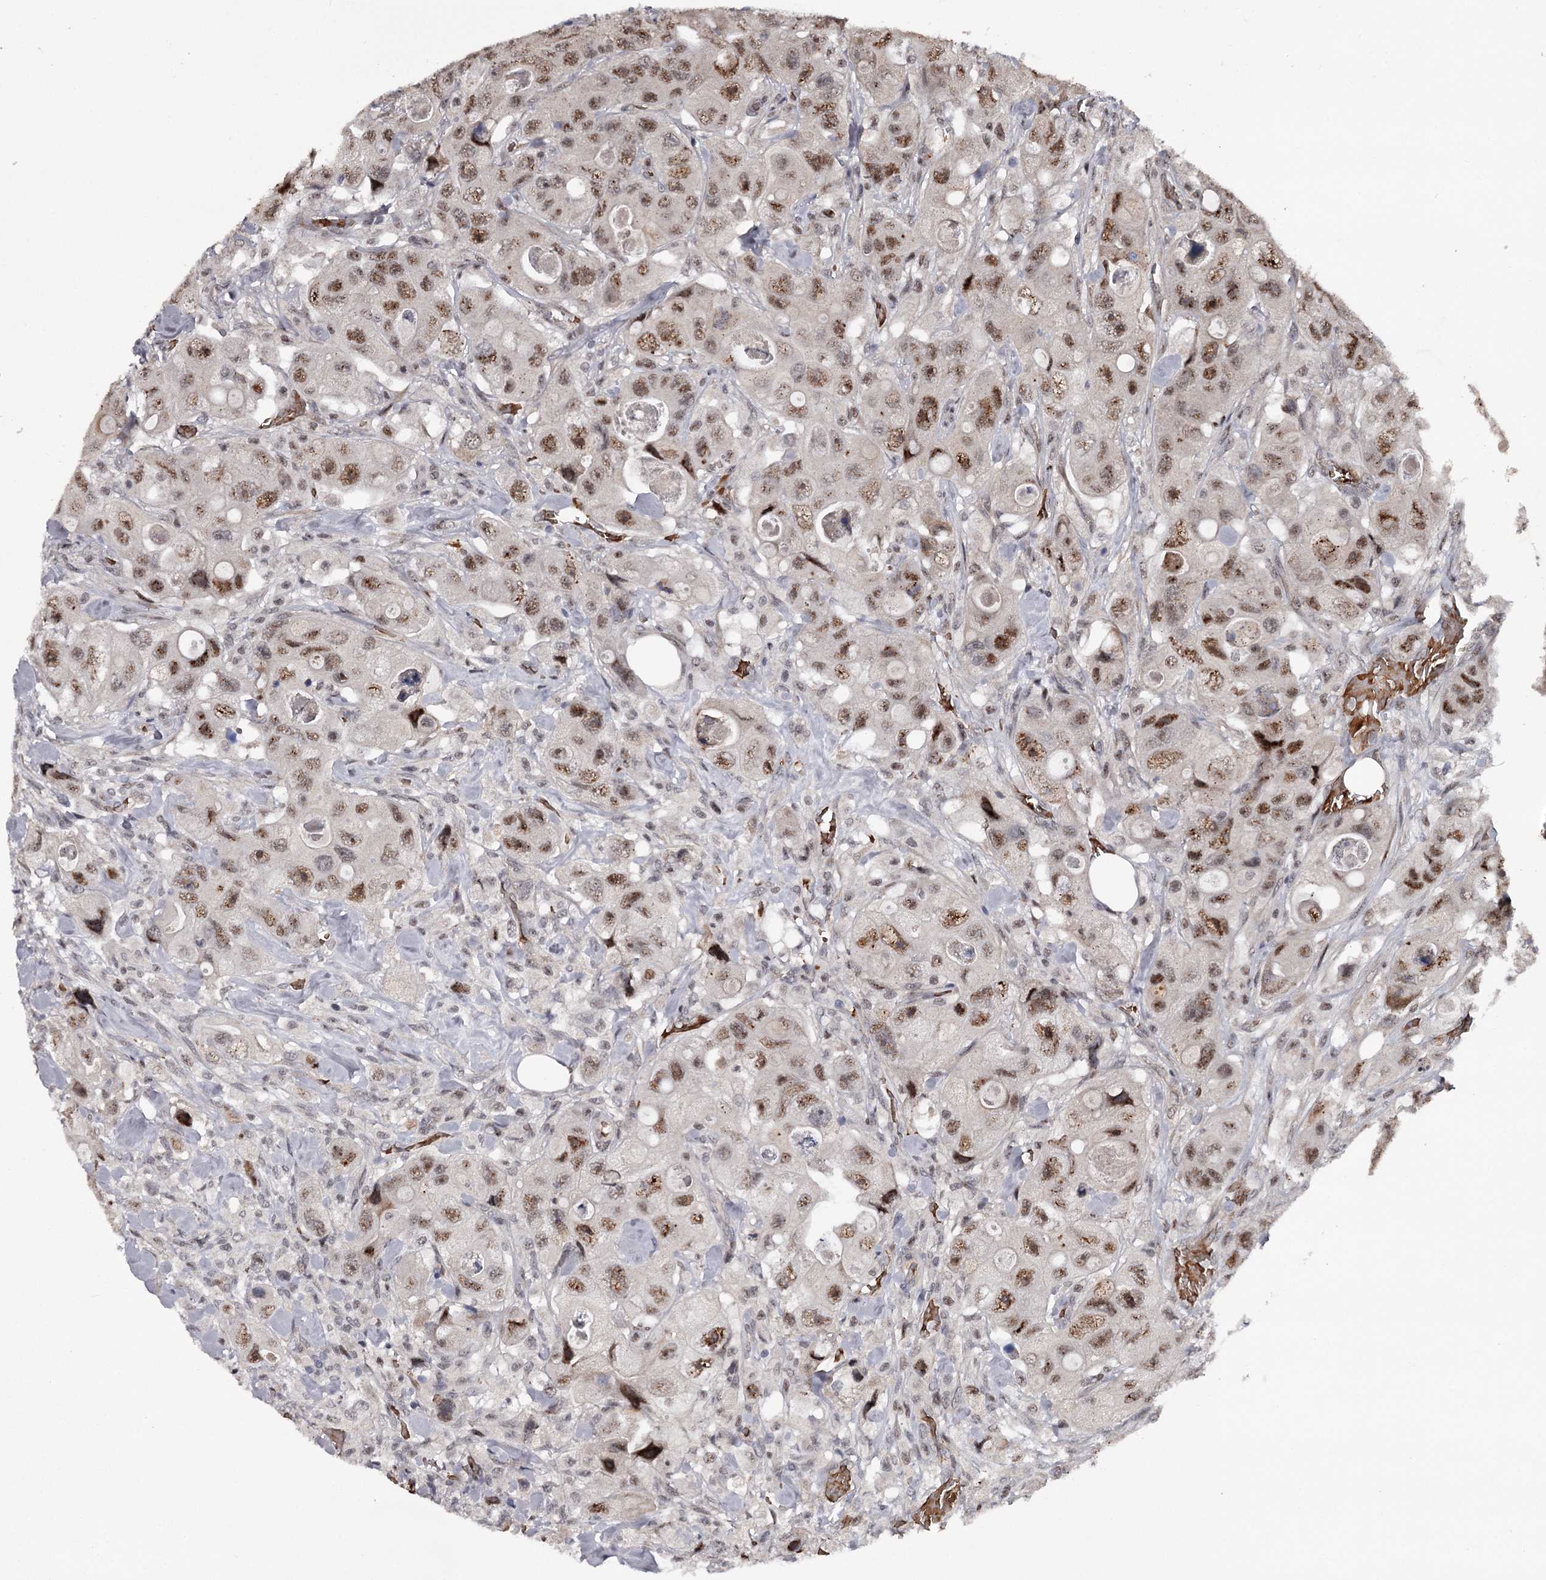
{"staining": {"intensity": "moderate", "quantity": ">75%", "location": "nuclear"}, "tissue": "colorectal cancer", "cell_type": "Tumor cells", "image_type": "cancer", "snomed": [{"axis": "morphology", "description": "Adenocarcinoma, NOS"}, {"axis": "topography", "description": "Colon"}], "caption": "Colorectal cancer (adenocarcinoma) stained for a protein (brown) displays moderate nuclear positive expression in about >75% of tumor cells.", "gene": "RNF44", "patient": {"sex": "female", "age": 46}}